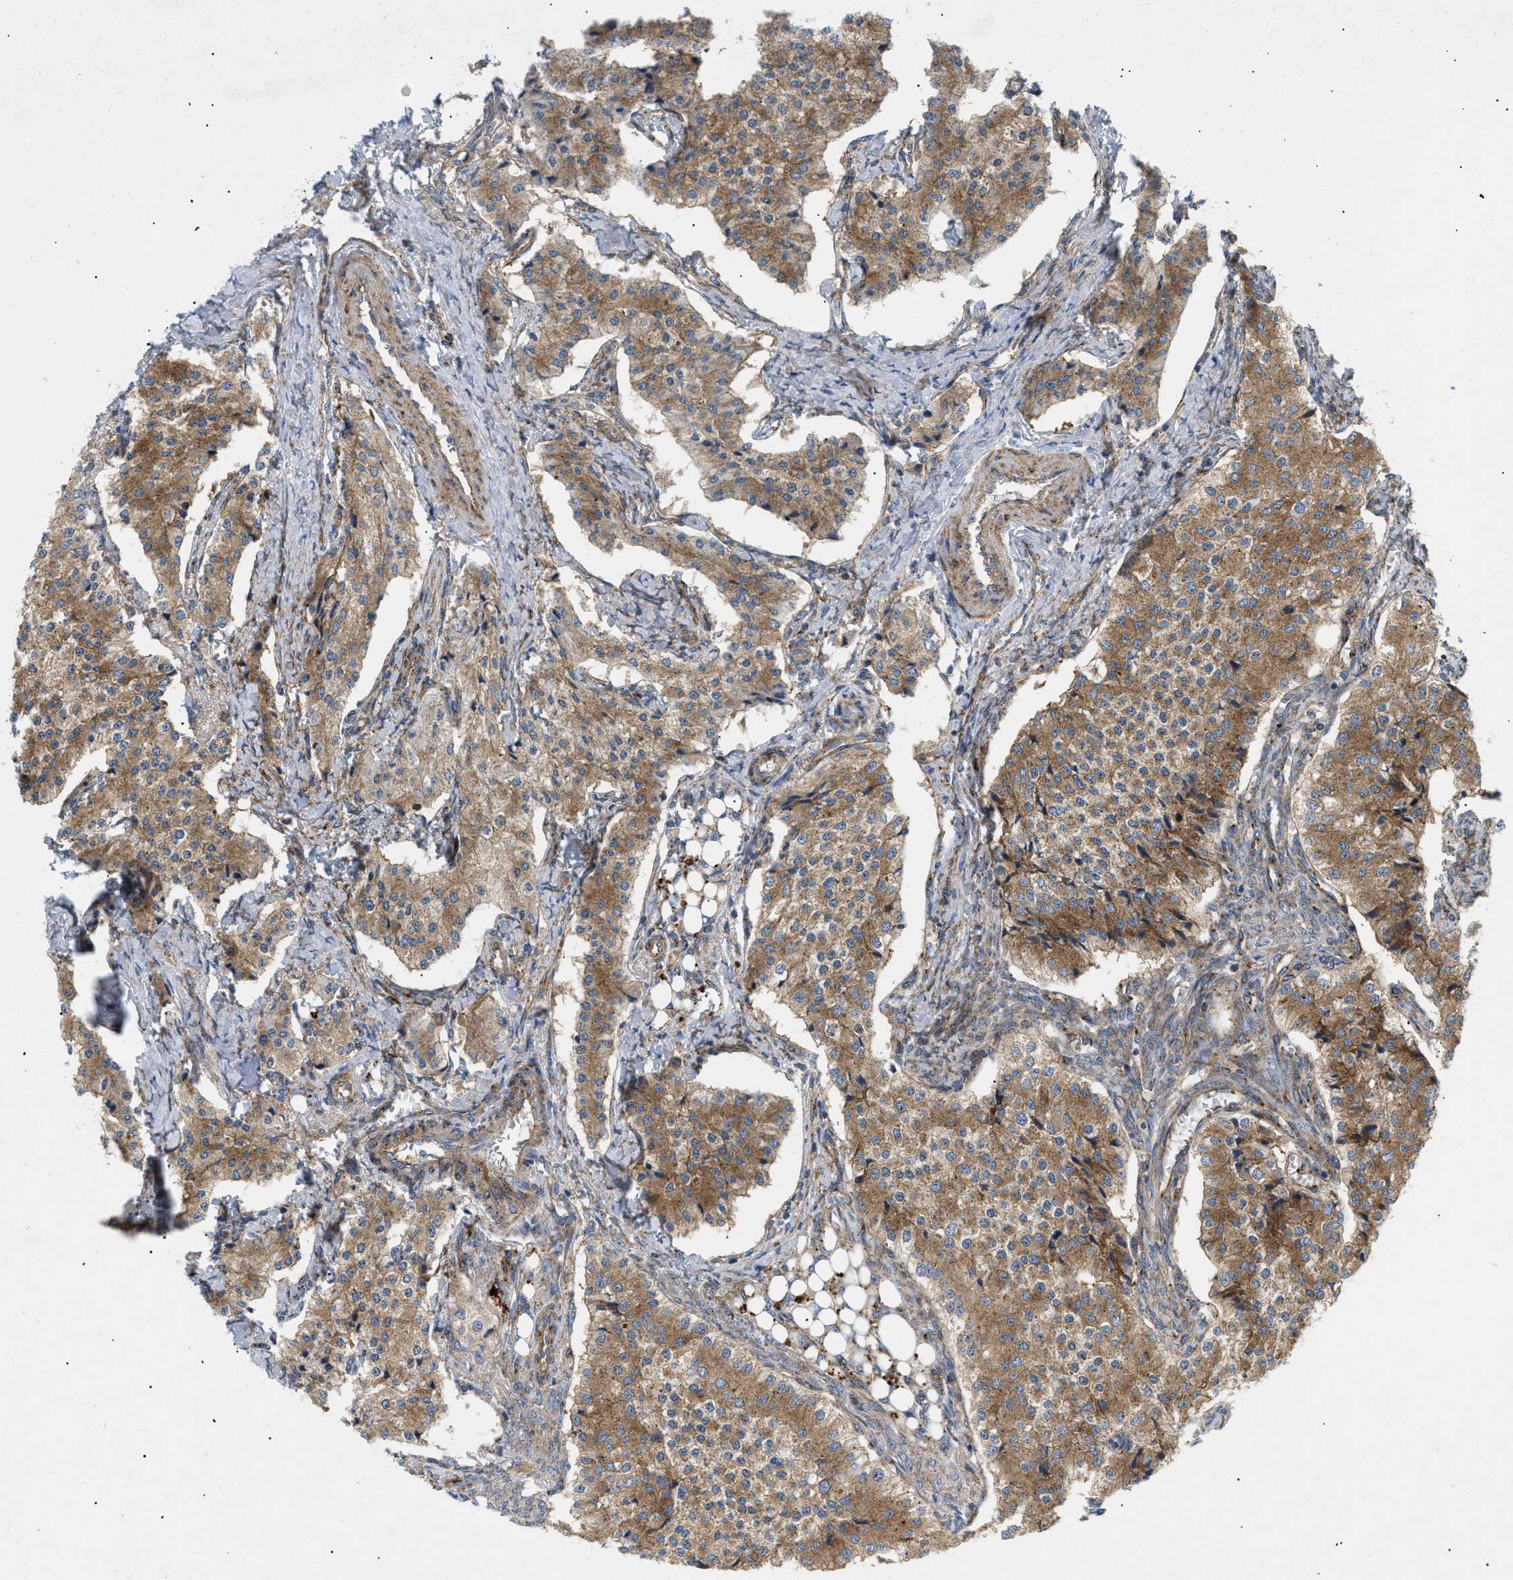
{"staining": {"intensity": "moderate", "quantity": ">75%", "location": "cytoplasmic/membranous"}, "tissue": "carcinoid", "cell_type": "Tumor cells", "image_type": "cancer", "snomed": [{"axis": "morphology", "description": "Carcinoid, malignant, NOS"}, {"axis": "topography", "description": "Colon"}], "caption": "A brown stain highlights moderate cytoplasmic/membranous positivity of a protein in carcinoid (malignant) tumor cells.", "gene": "DCTN4", "patient": {"sex": "female", "age": 52}}